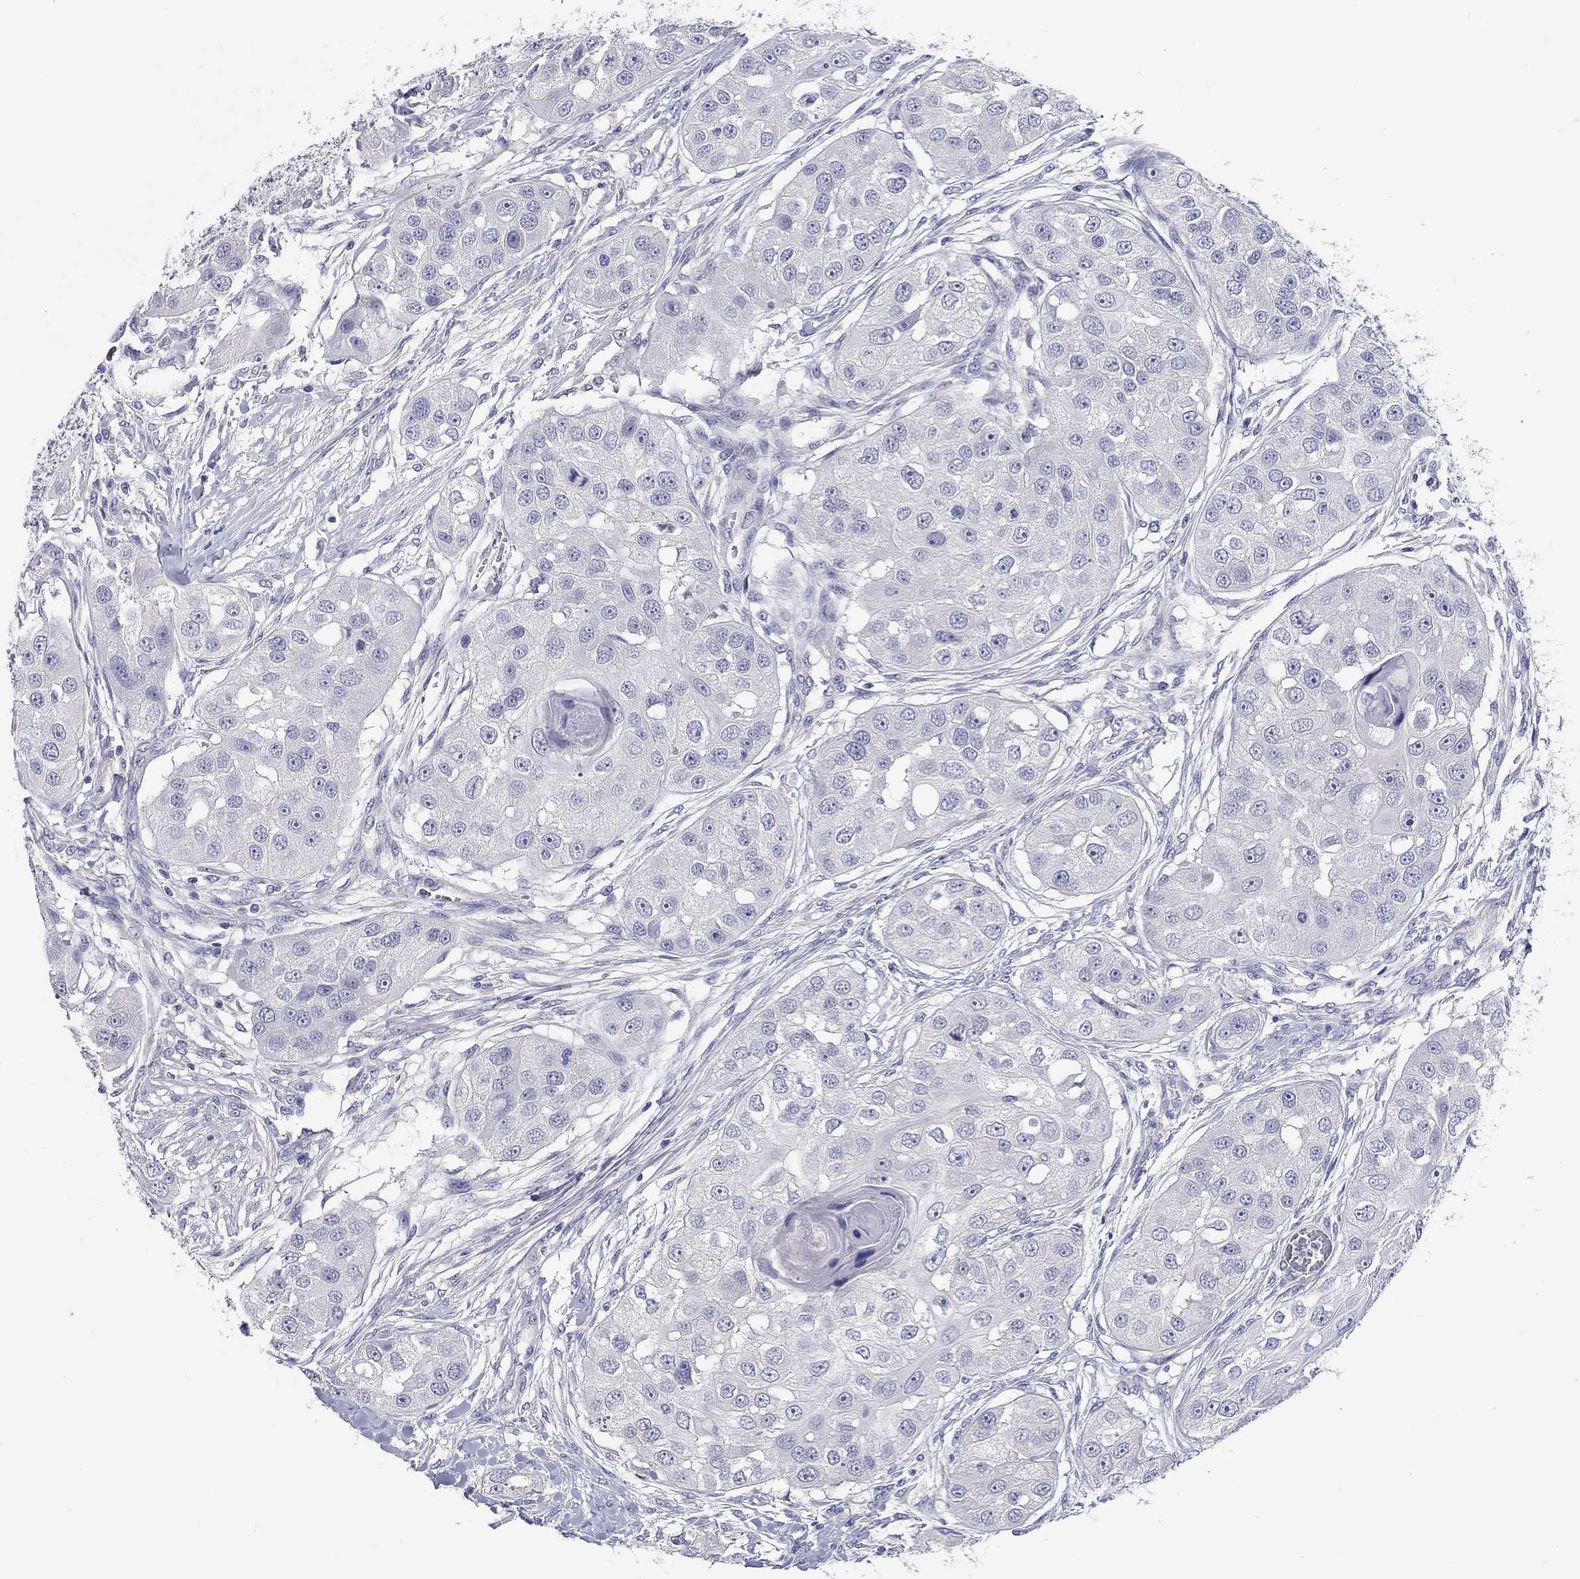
{"staining": {"intensity": "negative", "quantity": "none", "location": "none"}, "tissue": "head and neck cancer", "cell_type": "Tumor cells", "image_type": "cancer", "snomed": [{"axis": "morphology", "description": "Normal tissue, NOS"}, {"axis": "morphology", "description": "Squamous cell carcinoma, NOS"}, {"axis": "topography", "description": "Skeletal muscle"}, {"axis": "topography", "description": "Head-Neck"}], "caption": "There is no significant staining in tumor cells of squamous cell carcinoma (head and neck).", "gene": "CRYGD", "patient": {"sex": "male", "age": 51}}